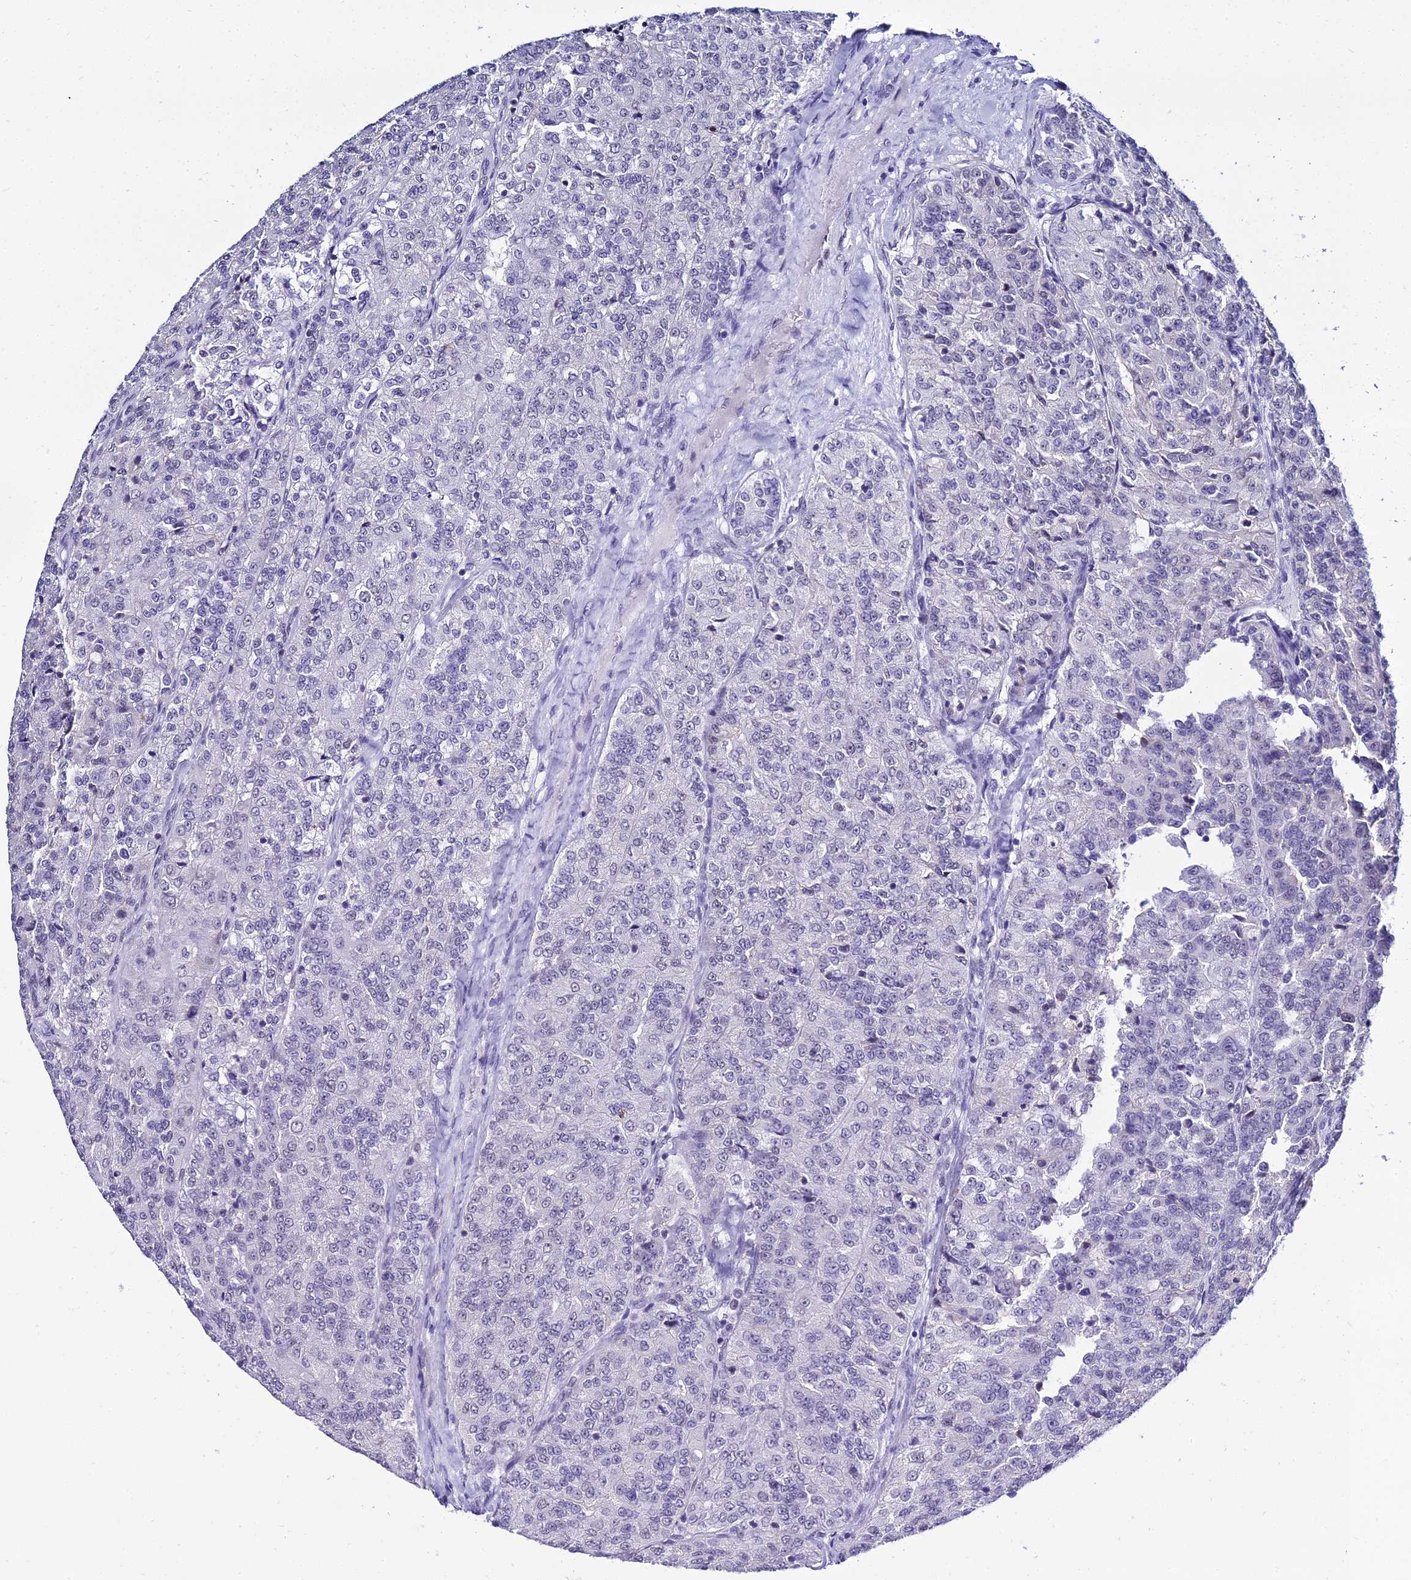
{"staining": {"intensity": "negative", "quantity": "none", "location": "none"}, "tissue": "renal cancer", "cell_type": "Tumor cells", "image_type": "cancer", "snomed": [{"axis": "morphology", "description": "Adenocarcinoma, NOS"}, {"axis": "topography", "description": "Kidney"}], "caption": "Tumor cells show no significant staining in renal cancer (adenocarcinoma).", "gene": "PPP4R2", "patient": {"sex": "female", "age": 63}}